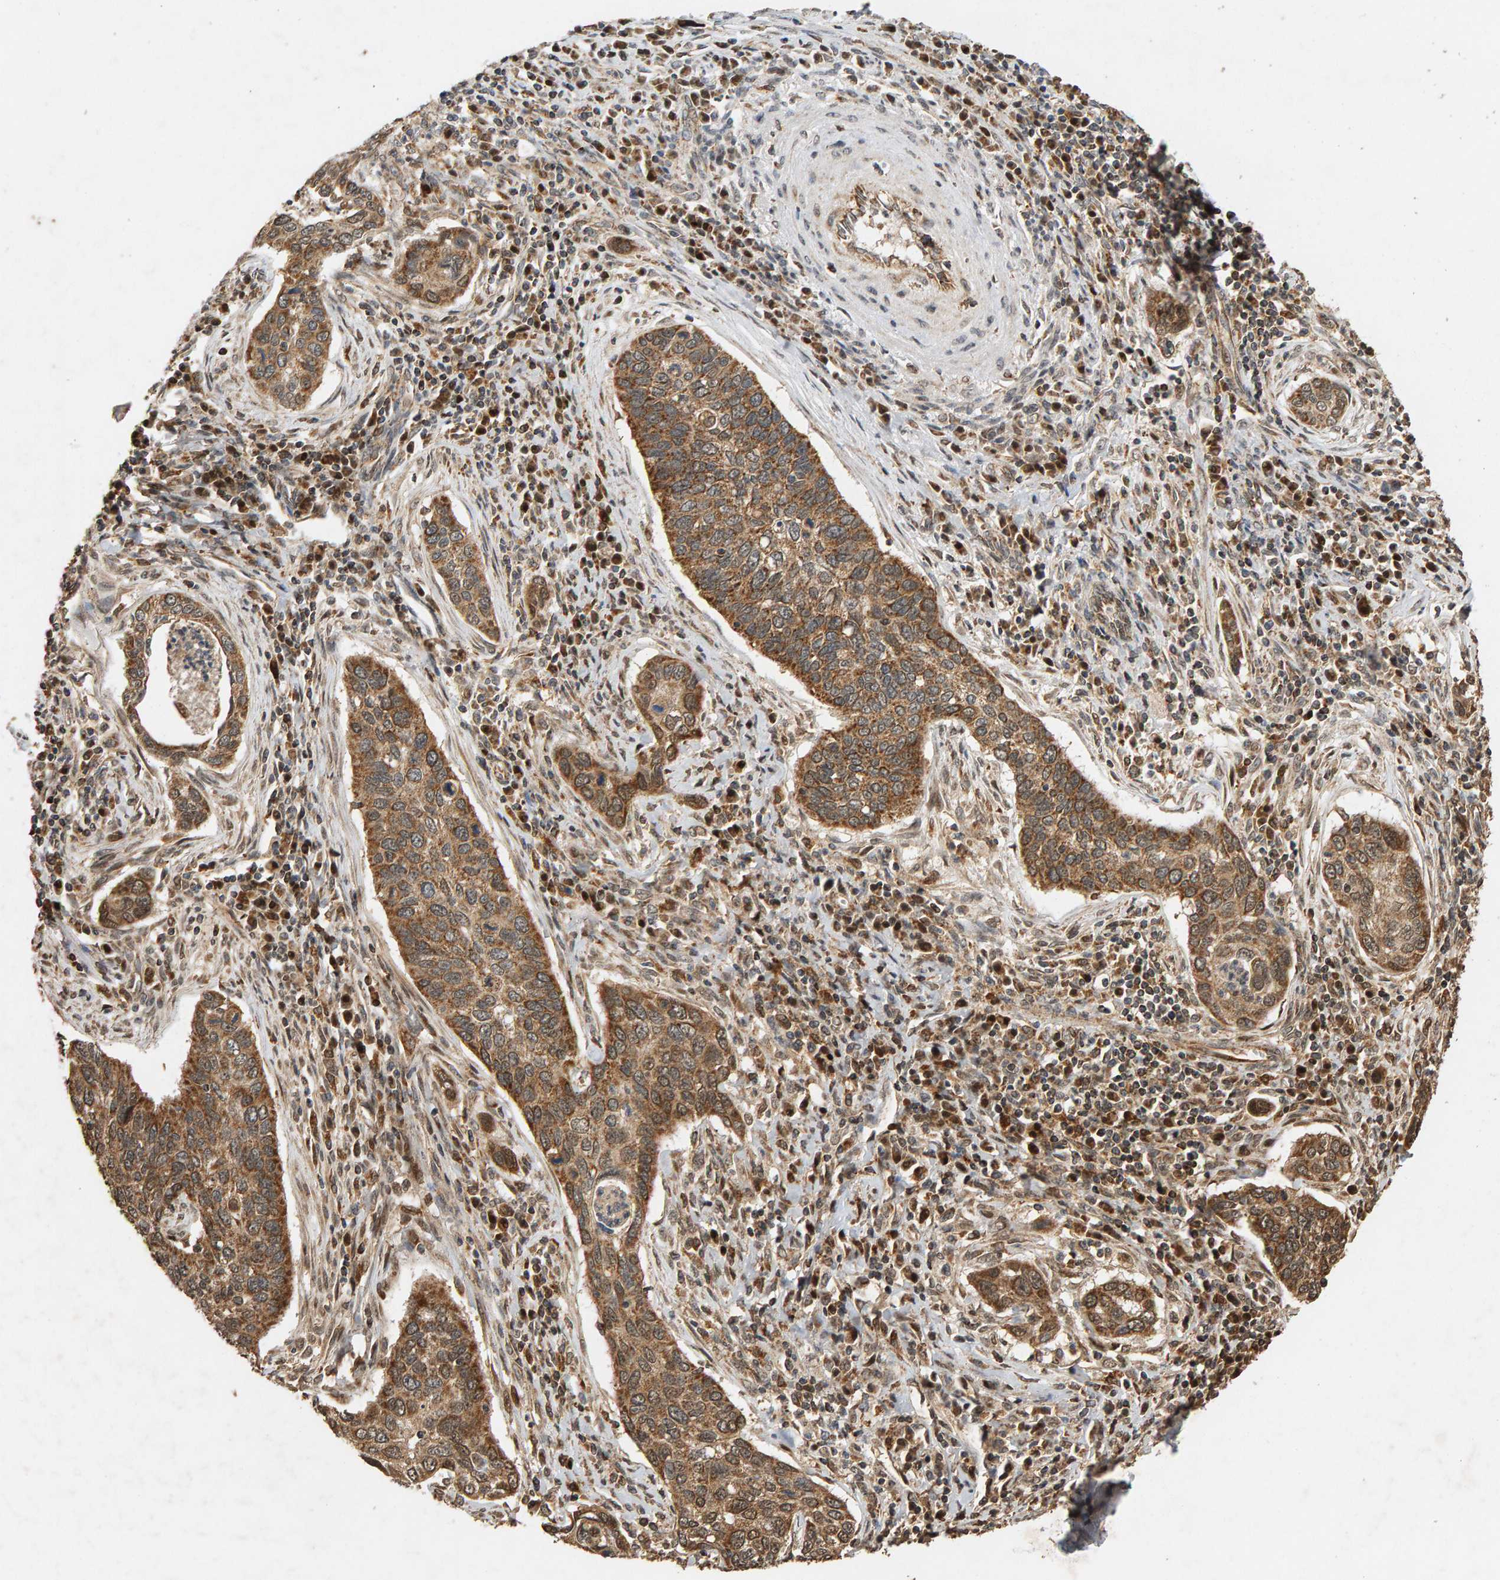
{"staining": {"intensity": "moderate", "quantity": ">75%", "location": "cytoplasmic/membranous"}, "tissue": "cervical cancer", "cell_type": "Tumor cells", "image_type": "cancer", "snomed": [{"axis": "morphology", "description": "Squamous cell carcinoma, NOS"}, {"axis": "topography", "description": "Cervix"}], "caption": "Cervical cancer (squamous cell carcinoma) tissue displays moderate cytoplasmic/membranous positivity in about >75% of tumor cells The staining is performed using DAB brown chromogen to label protein expression. The nuclei are counter-stained blue using hematoxylin.", "gene": "GSTK1", "patient": {"sex": "female", "age": 53}}